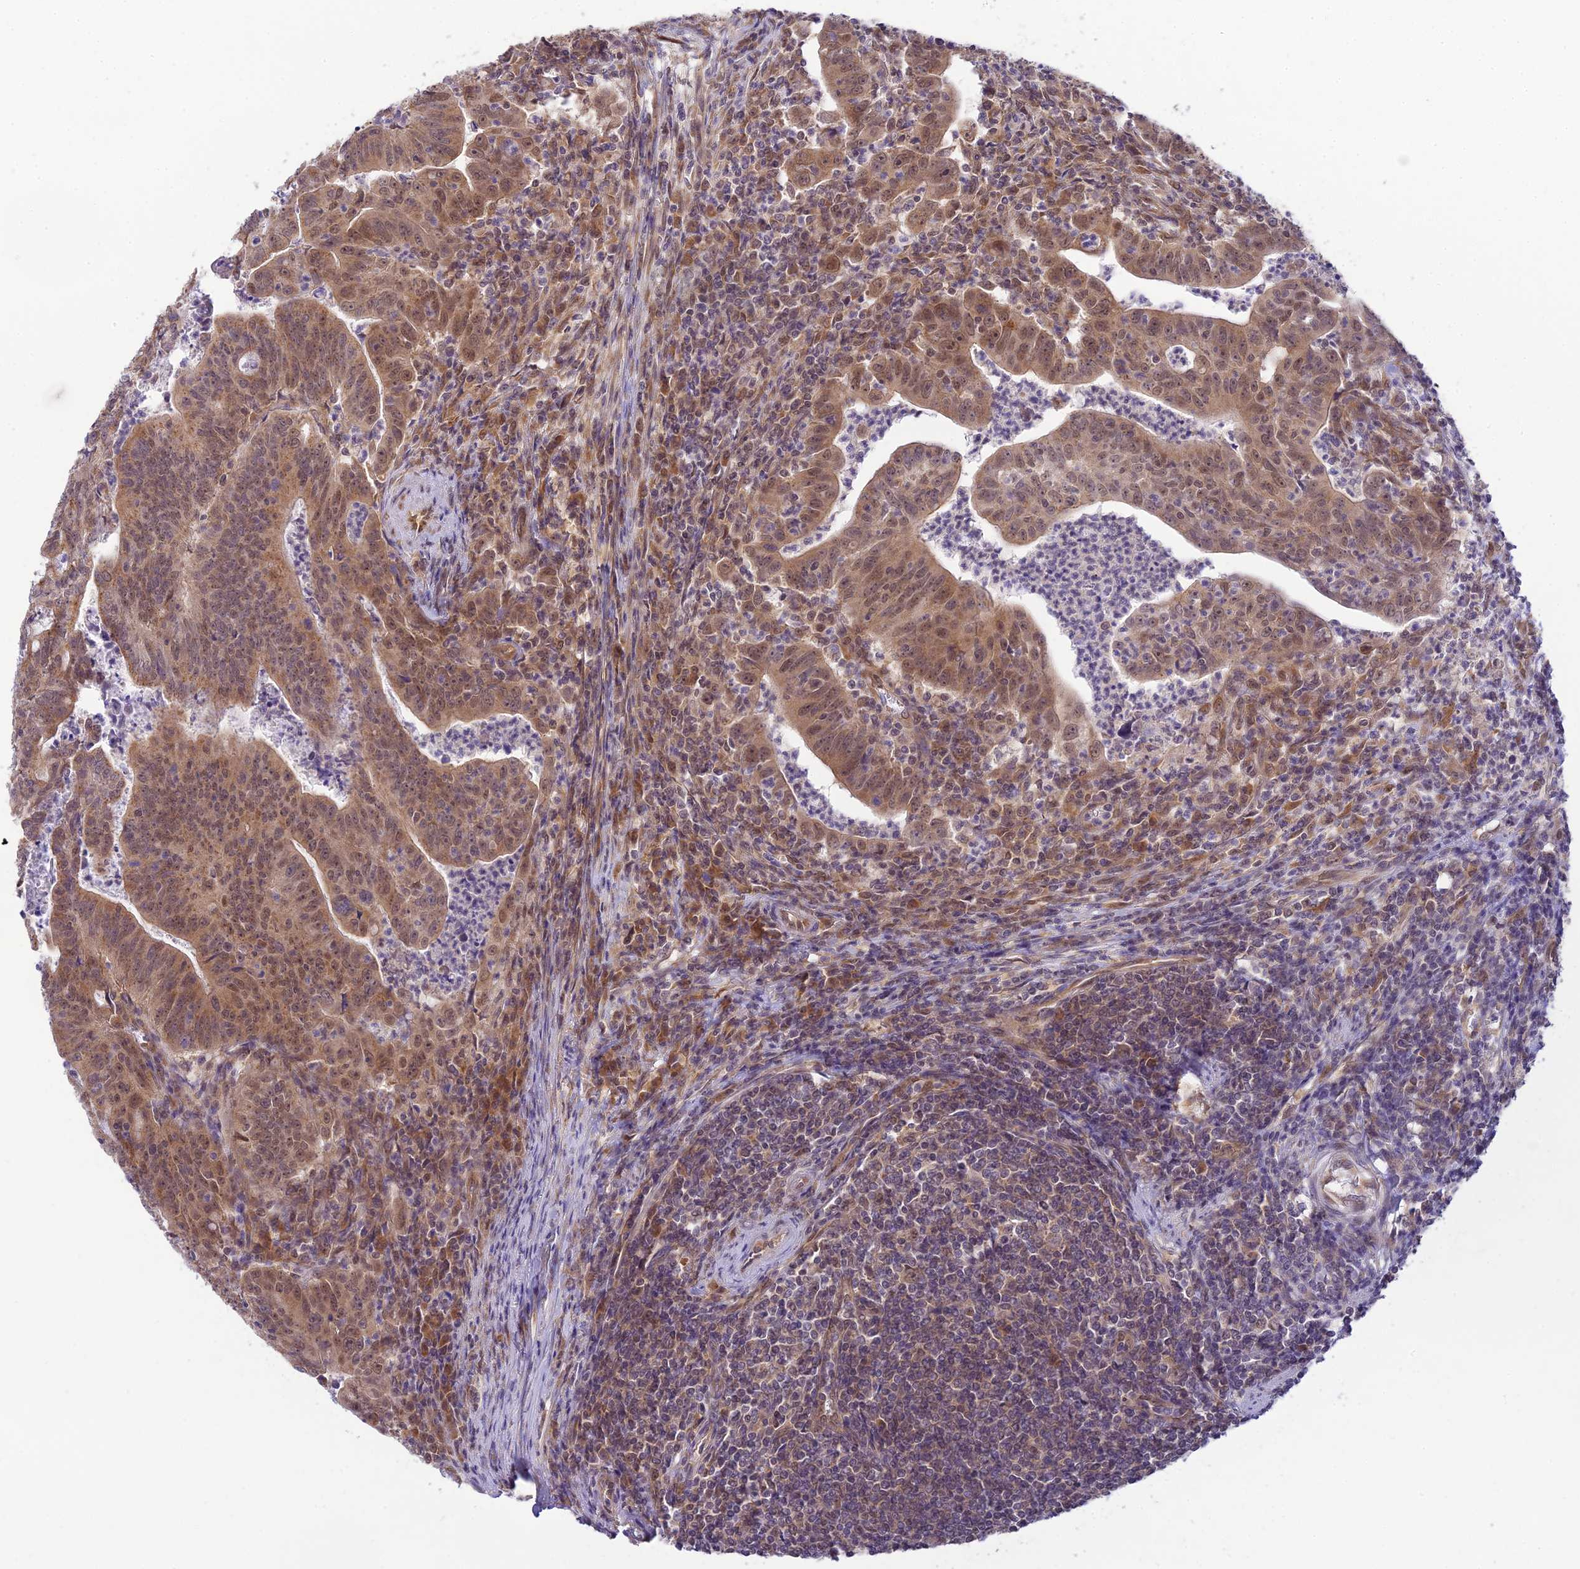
{"staining": {"intensity": "moderate", "quantity": ">75%", "location": "nuclear"}, "tissue": "colorectal cancer", "cell_type": "Tumor cells", "image_type": "cancer", "snomed": [{"axis": "morphology", "description": "Adenocarcinoma, NOS"}, {"axis": "topography", "description": "Rectum"}], "caption": "High-magnification brightfield microscopy of colorectal cancer (adenocarcinoma) stained with DAB (3,3'-diaminobenzidine) (brown) and counterstained with hematoxylin (blue). tumor cells exhibit moderate nuclear staining is identified in about>75% of cells.", "gene": "SKIC8", "patient": {"sex": "male", "age": 69}}